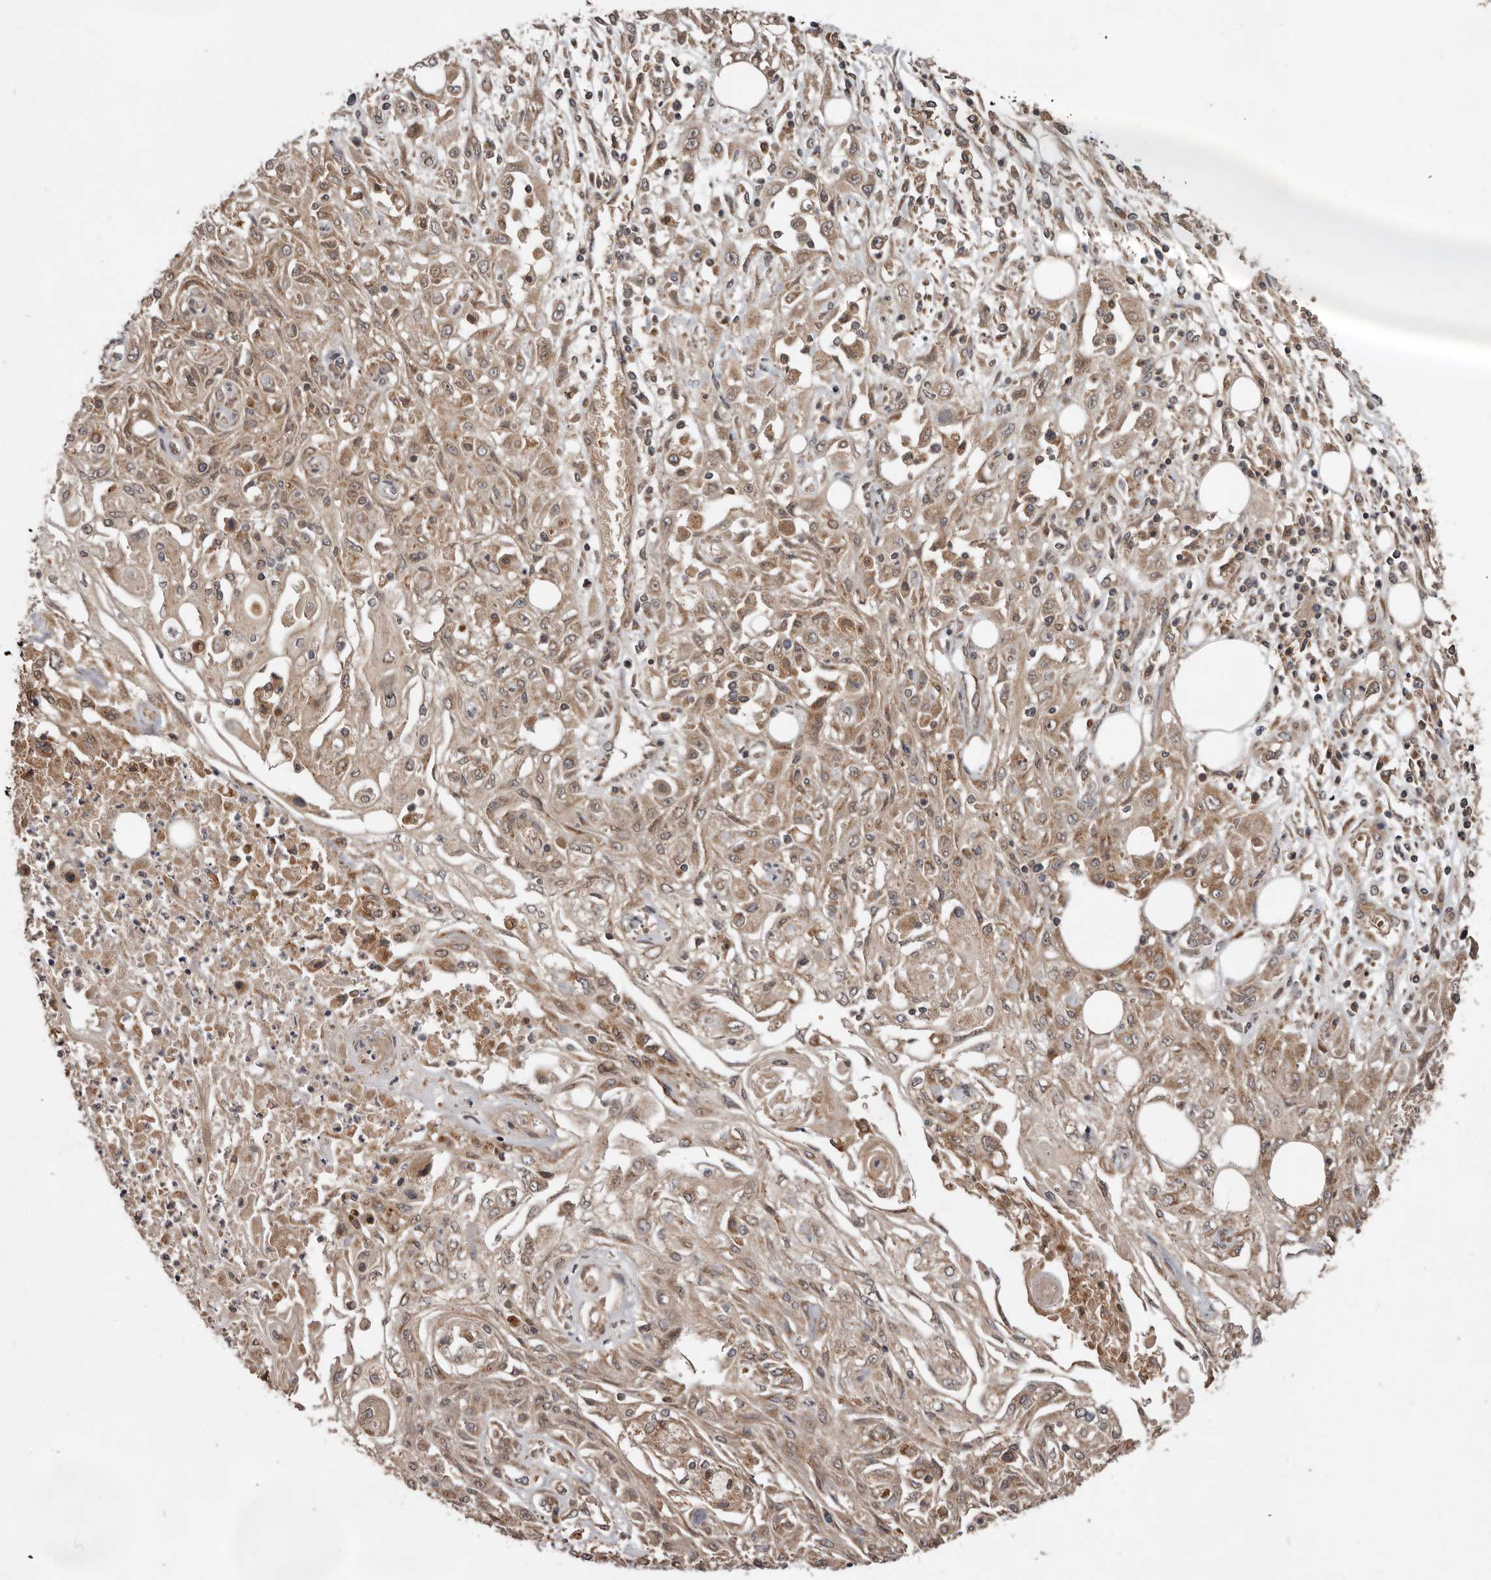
{"staining": {"intensity": "weak", "quantity": ">75%", "location": "cytoplasmic/membranous"}, "tissue": "skin cancer", "cell_type": "Tumor cells", "image_type": "cancer", "snomed": [{"axis": "morphology", "description": "Squamous cell carcinoma, NOS"}, {"axis": "morphology", "description": "Squamous cell carcinoma, metastatic, NOS"}, {"axis": "topography", "description": "Skin"}, {"axis": "topography", "description": "Lymph node"}], "caption": "Protein staining by IHC shows weak cytoplasmic/membranous staining in about >75% of tumor cells in metastatic squamous cell carcinoma (skin).", "gene": "STK36", "patient": {"sex": "male", "age": 75}}